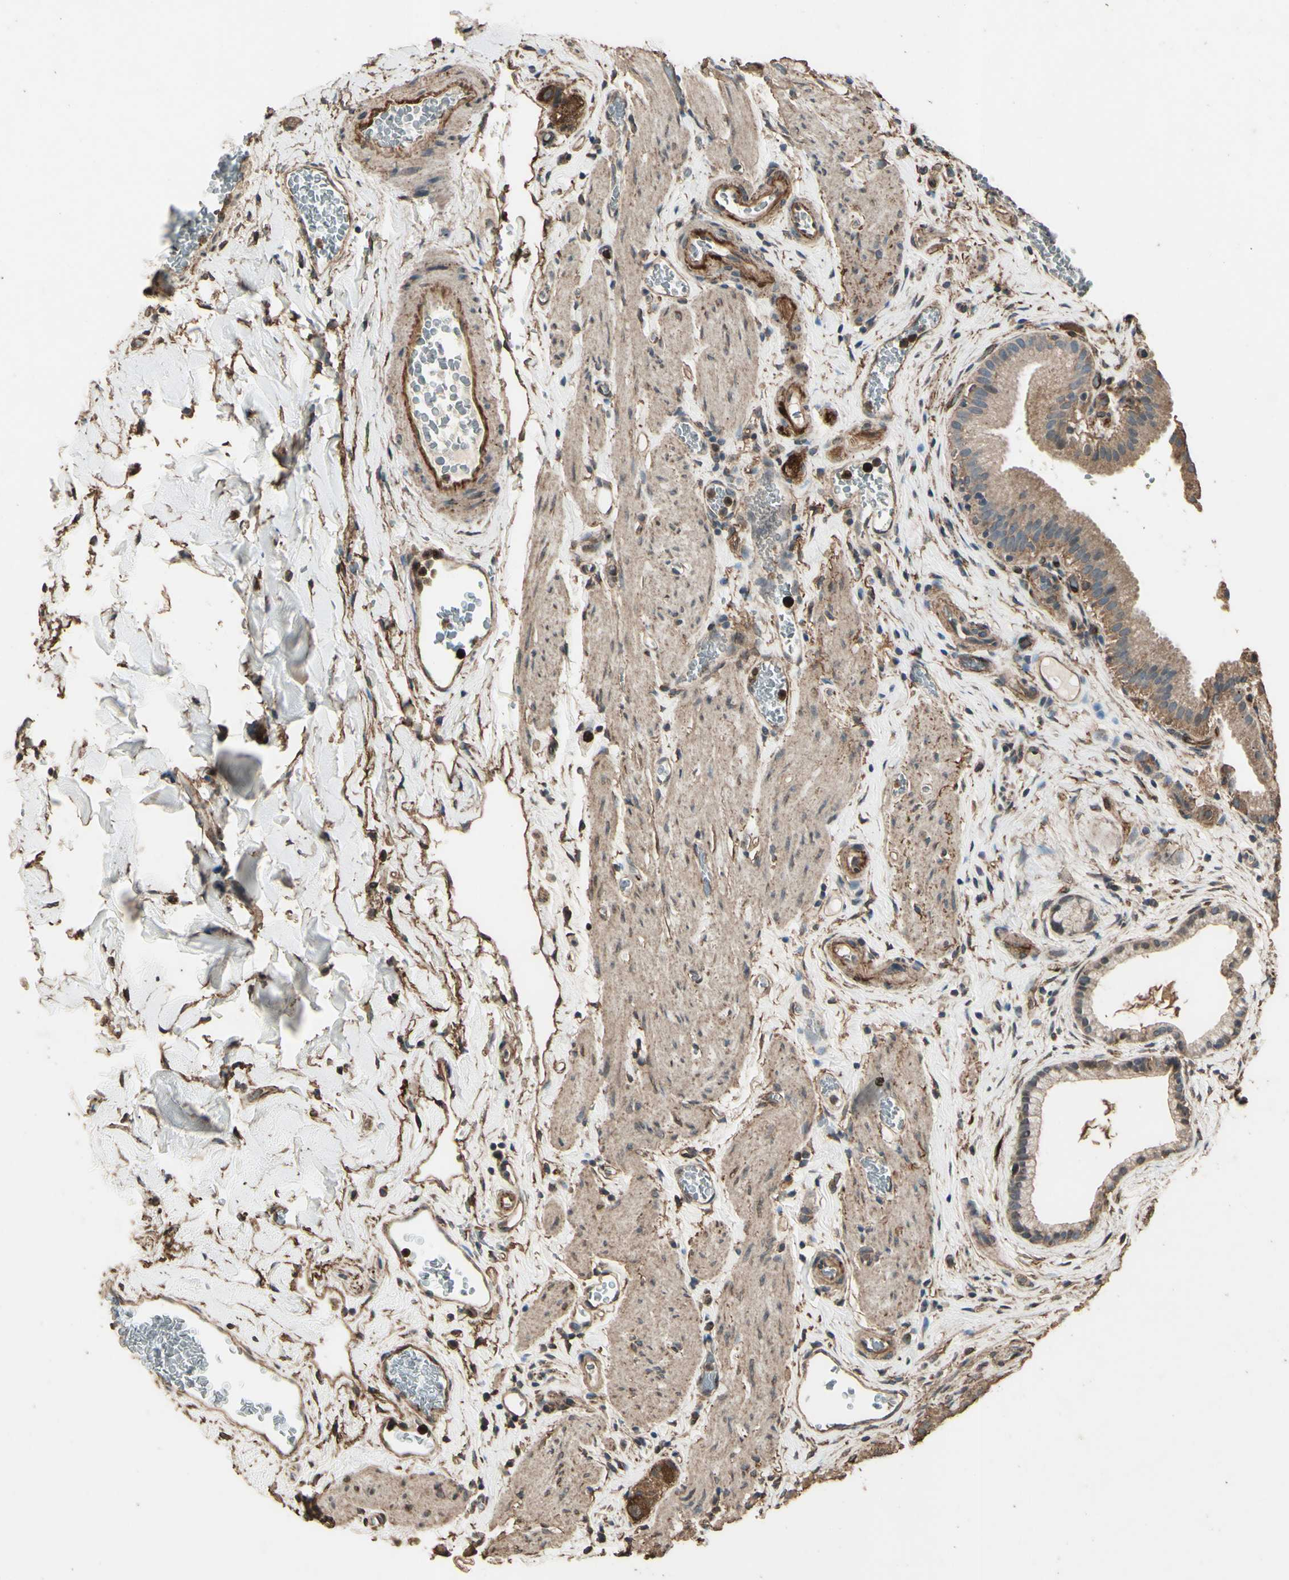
{"staining": {"intensity": "moderate", "quantity": ">75%", "location": "cytoplasmic/membranous"}, "tissue": "gallbladder", "cell_type": "Glandular cells", "image_type": "normal", "snomed": [{"axis": "morphology", "description": "Normal tissue, NOS"}, {"axis": "topography", "description": "Gallbladder"}], "caption": "The photomicrograph displays staining of unremarkable gallbladder, revealing moderate cytoplasmic/membranous protein staining (brown color) within glandular cells. The staining was performed using DAB to visualize the protein expression in brown, while the nuclei were stained in blue with hematoxylin (Magnification: 20x).", "gene": "TSPO", "patient": {"sex": "male", "age": 54}}